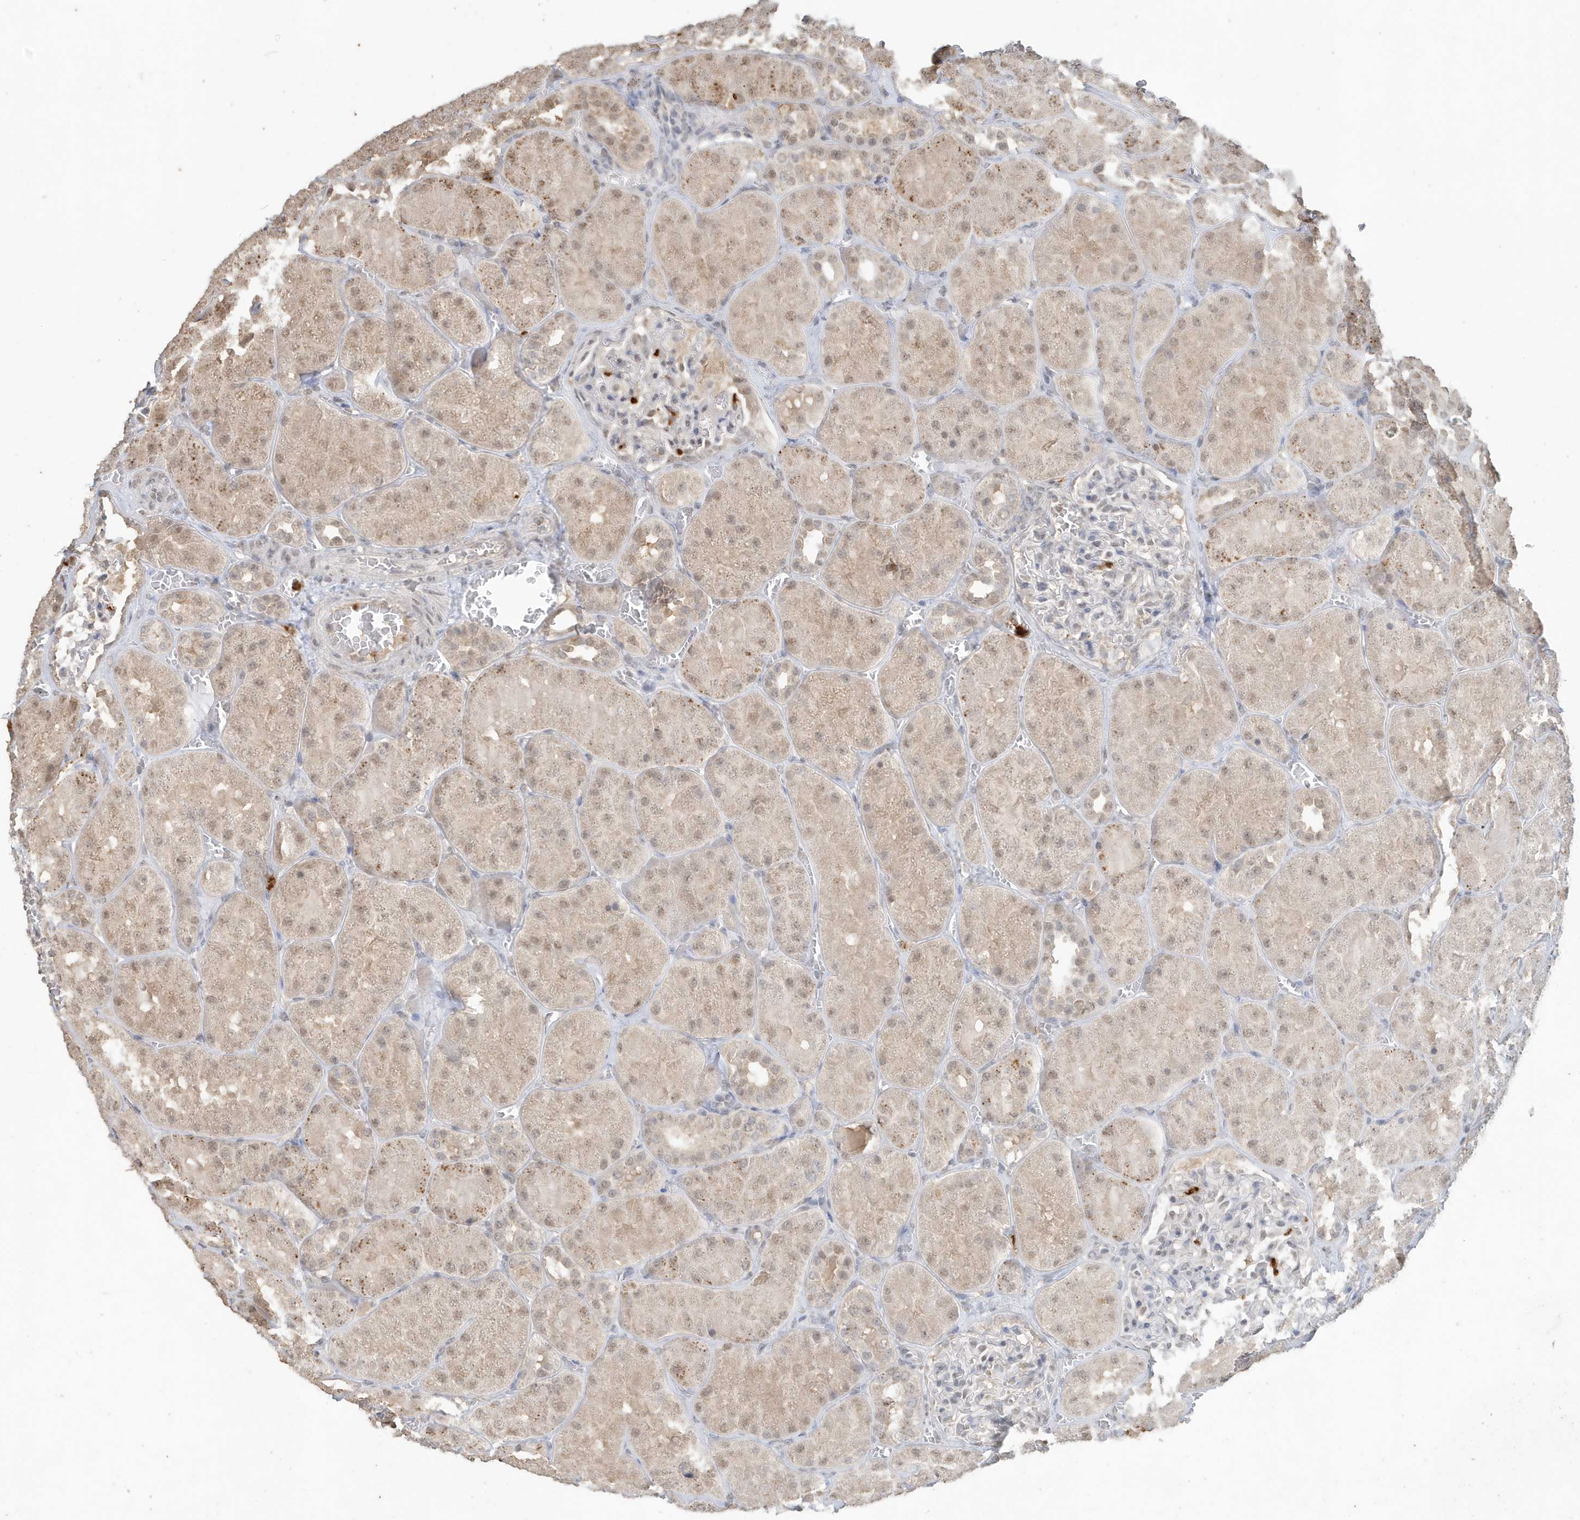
{"staining": {"intensity": "negative", "quantity": "none", "location": "none"}, "tissue": "kidney", "cell_type": "Cells in glomeruli", "image_type": "normal", "snomed": [{"axis": "morphology", "description": "Normal tissue, NOS"}, {"axis": "topography", "description": "Kidney"}], "caption": "Human kidney stained for a protein using immunohistochemistry demonstrates no expression in cells in glomeruli.", "gene": "DEFA1", "patient": {"sex": "male", "age": 28}}